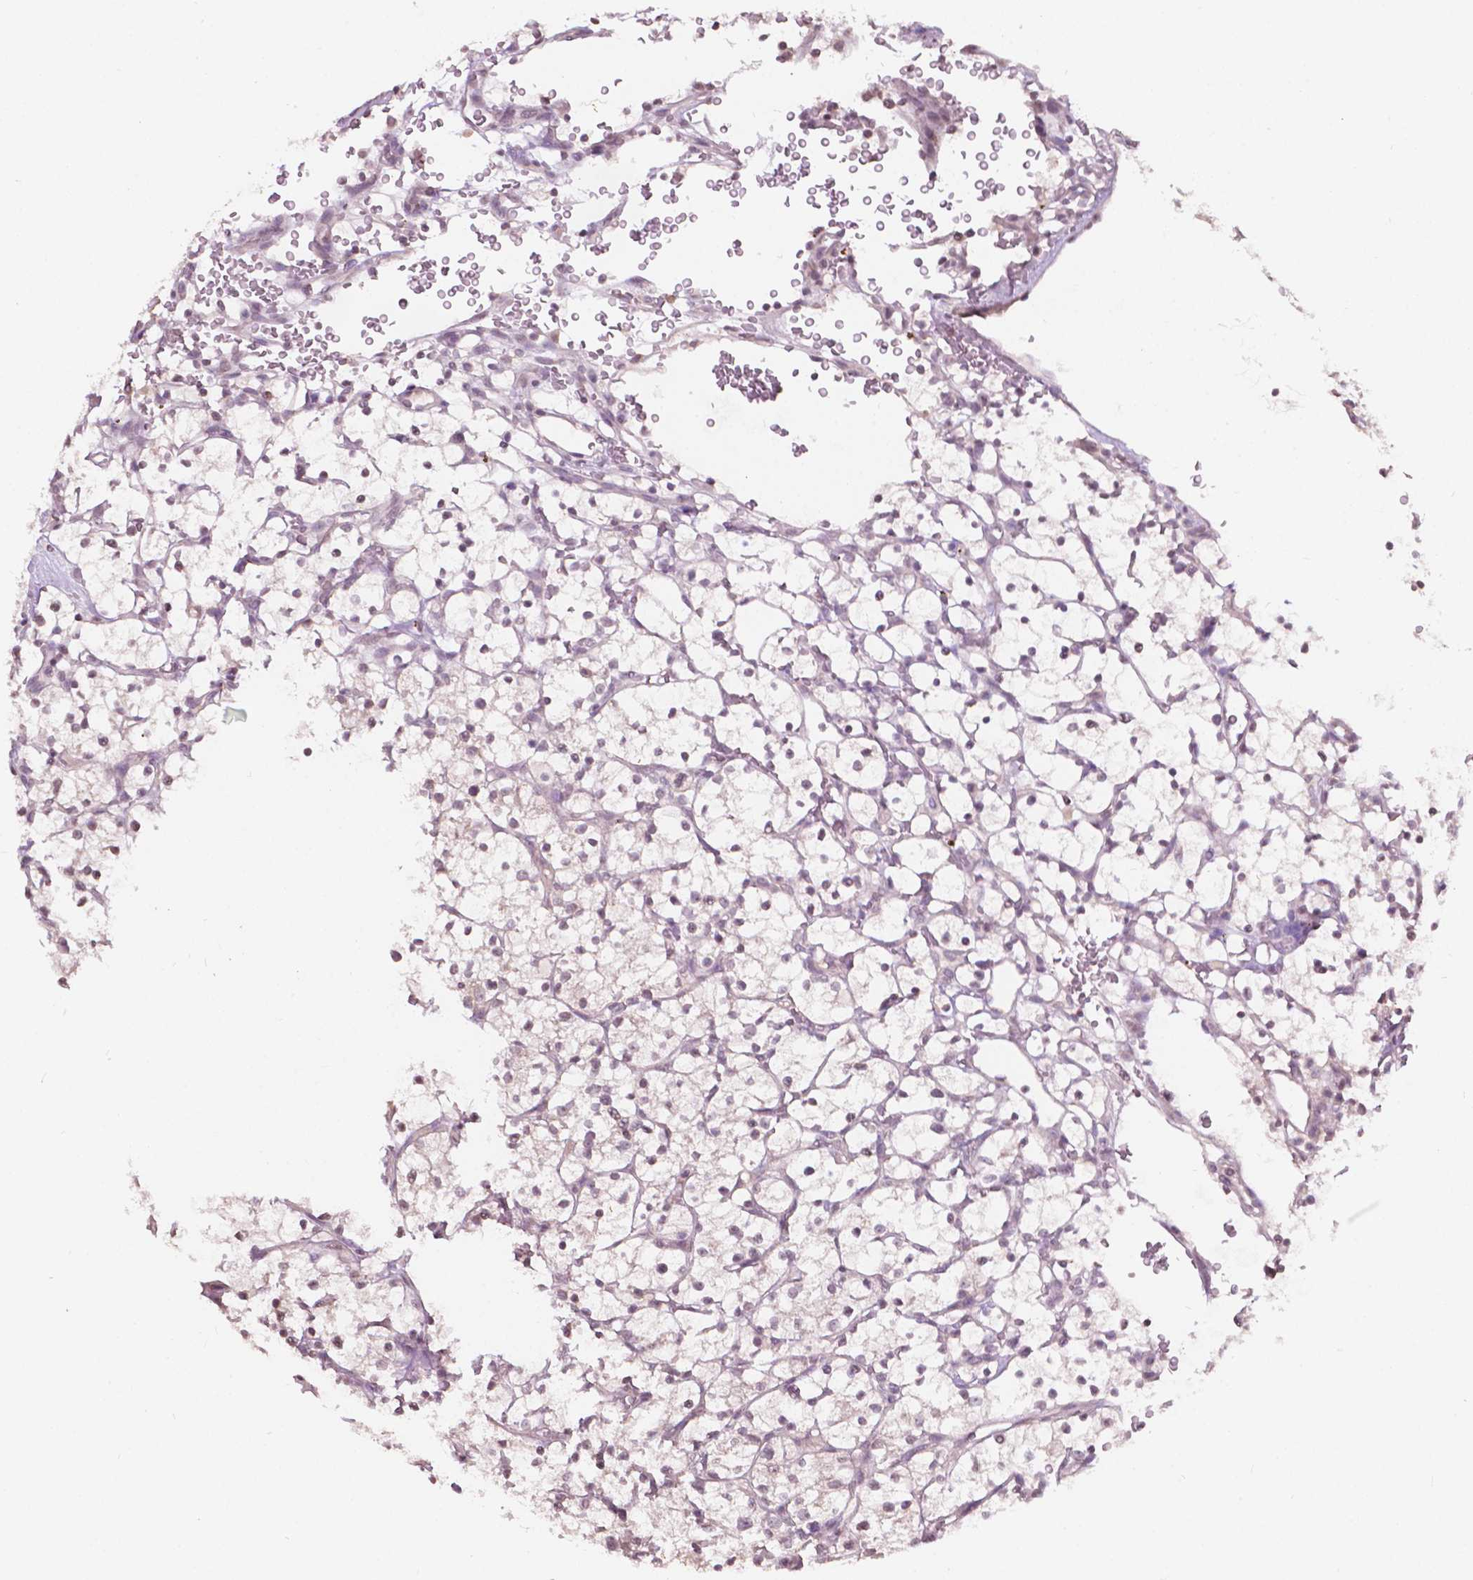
{"staining": {"intensity": "negative", "quantity": "none", "location": "none"}, "tissue": "renal cancer", "cell_type": "Tumor cells", "image_type": "cancer", "snomed": [{"axis": "morphology", "description": "Adenocarcinoma, NOS"}, {"axis": "topography", "description": "Kidney"}], "caption": "This is an IHC image of human renal adenocarcinoma. There is no staining in tumor cells.", "gene": "NOS1AP", "patient": {"sex": "female", "age": 64}}